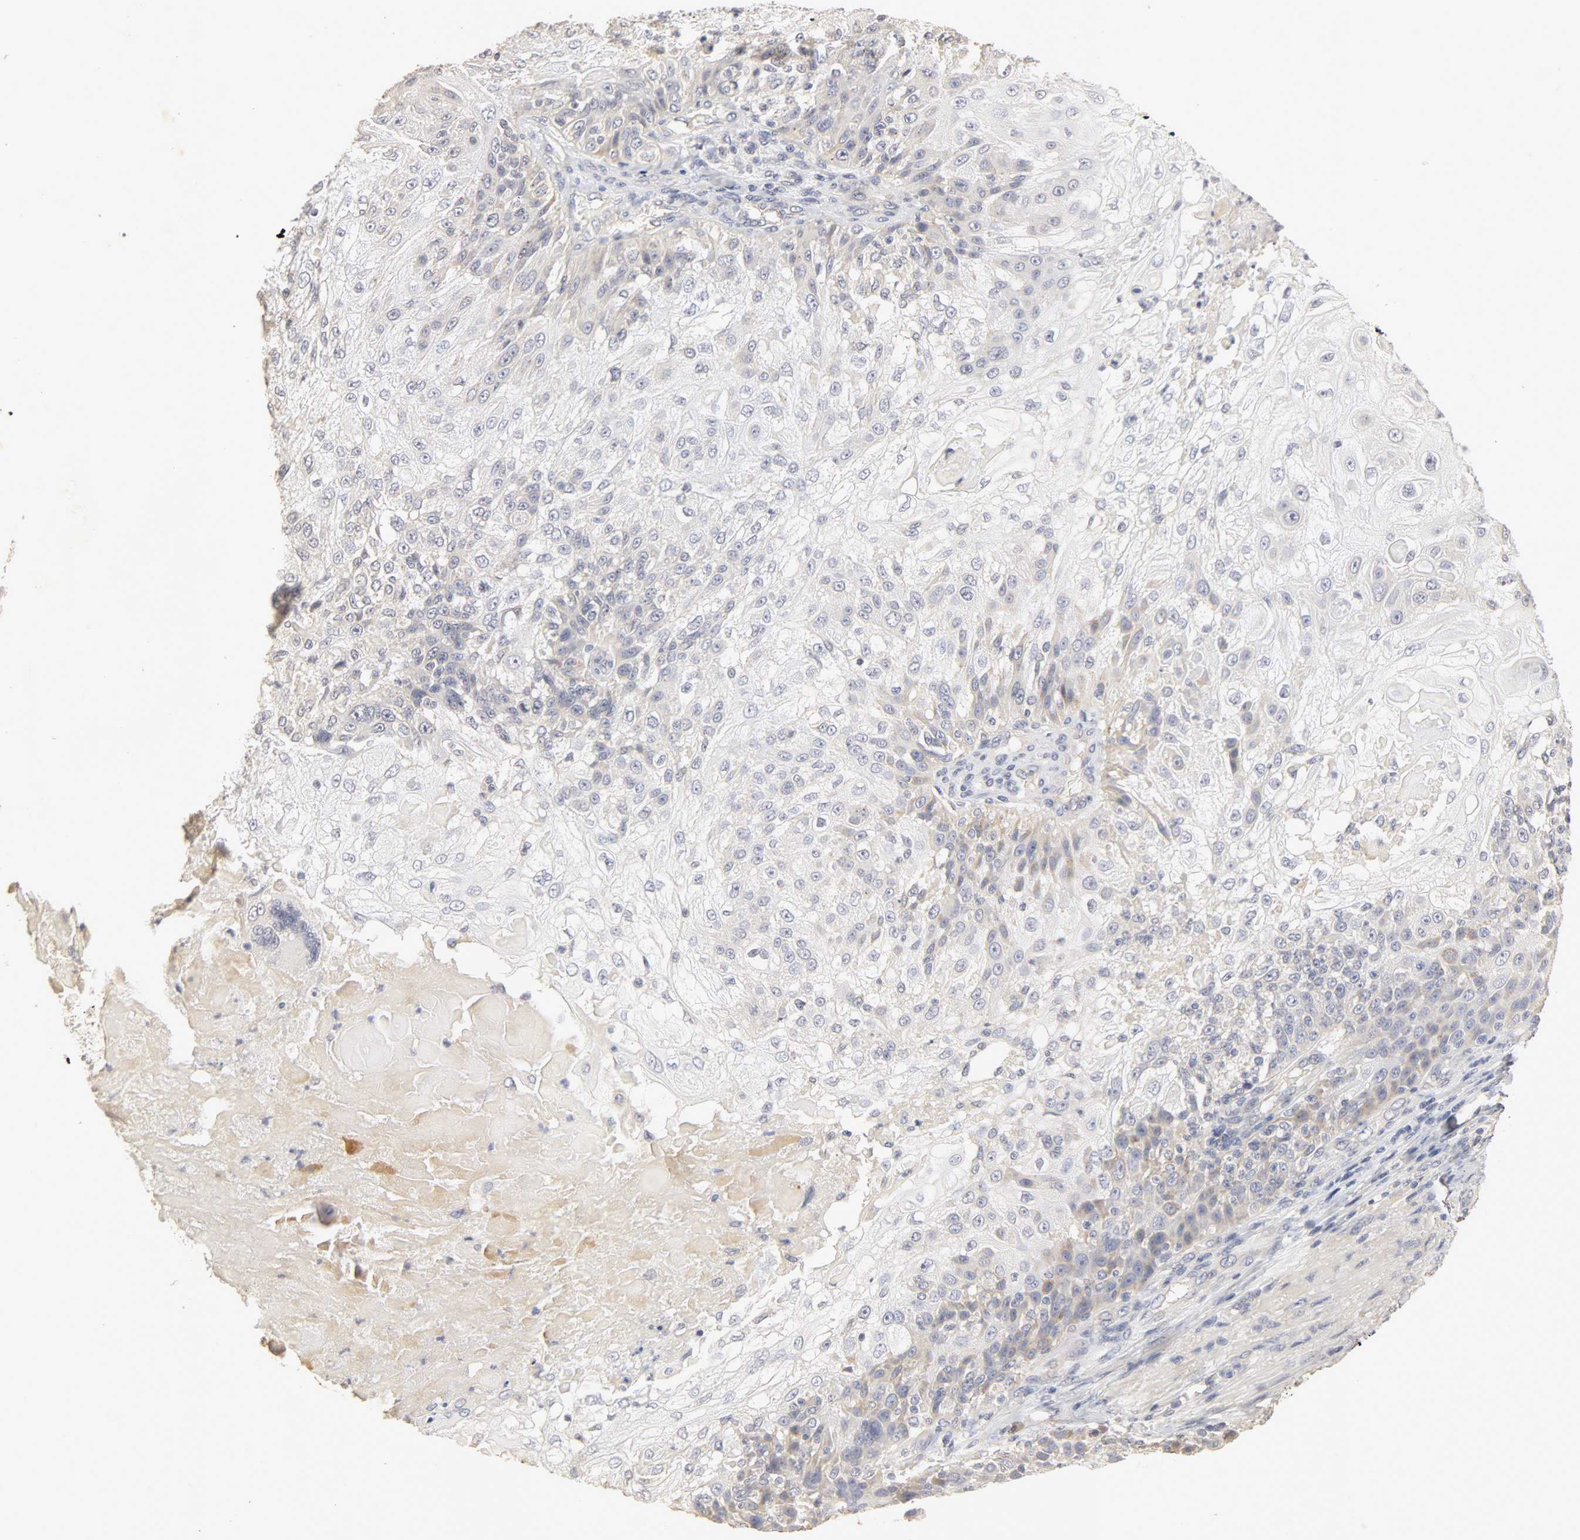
{"staining": {"intensity": "weak", "quantity": "25%-75%", "location": "cytoplasmic/membranous"}, "tissue": "skin cancer", "cell_type": "Tumor cells", "image_type": "cancer", "snomed": [{"axis": "morphology", "description": "Normal tissue, NOS"}, {"axis": "morphology", "description": "Squamous cell carcinoma, NOS"}, {"axis": "topography", "description": "Skin"}], "caption": "Skin cancer was stained to show a protein in brown. There is low levels of weak cytoplasmic/membranous staining in approximately 25%-75% of tumor cells.", "gene": "SLC10A2", "patient": {"sex": "female", "age": 83}}